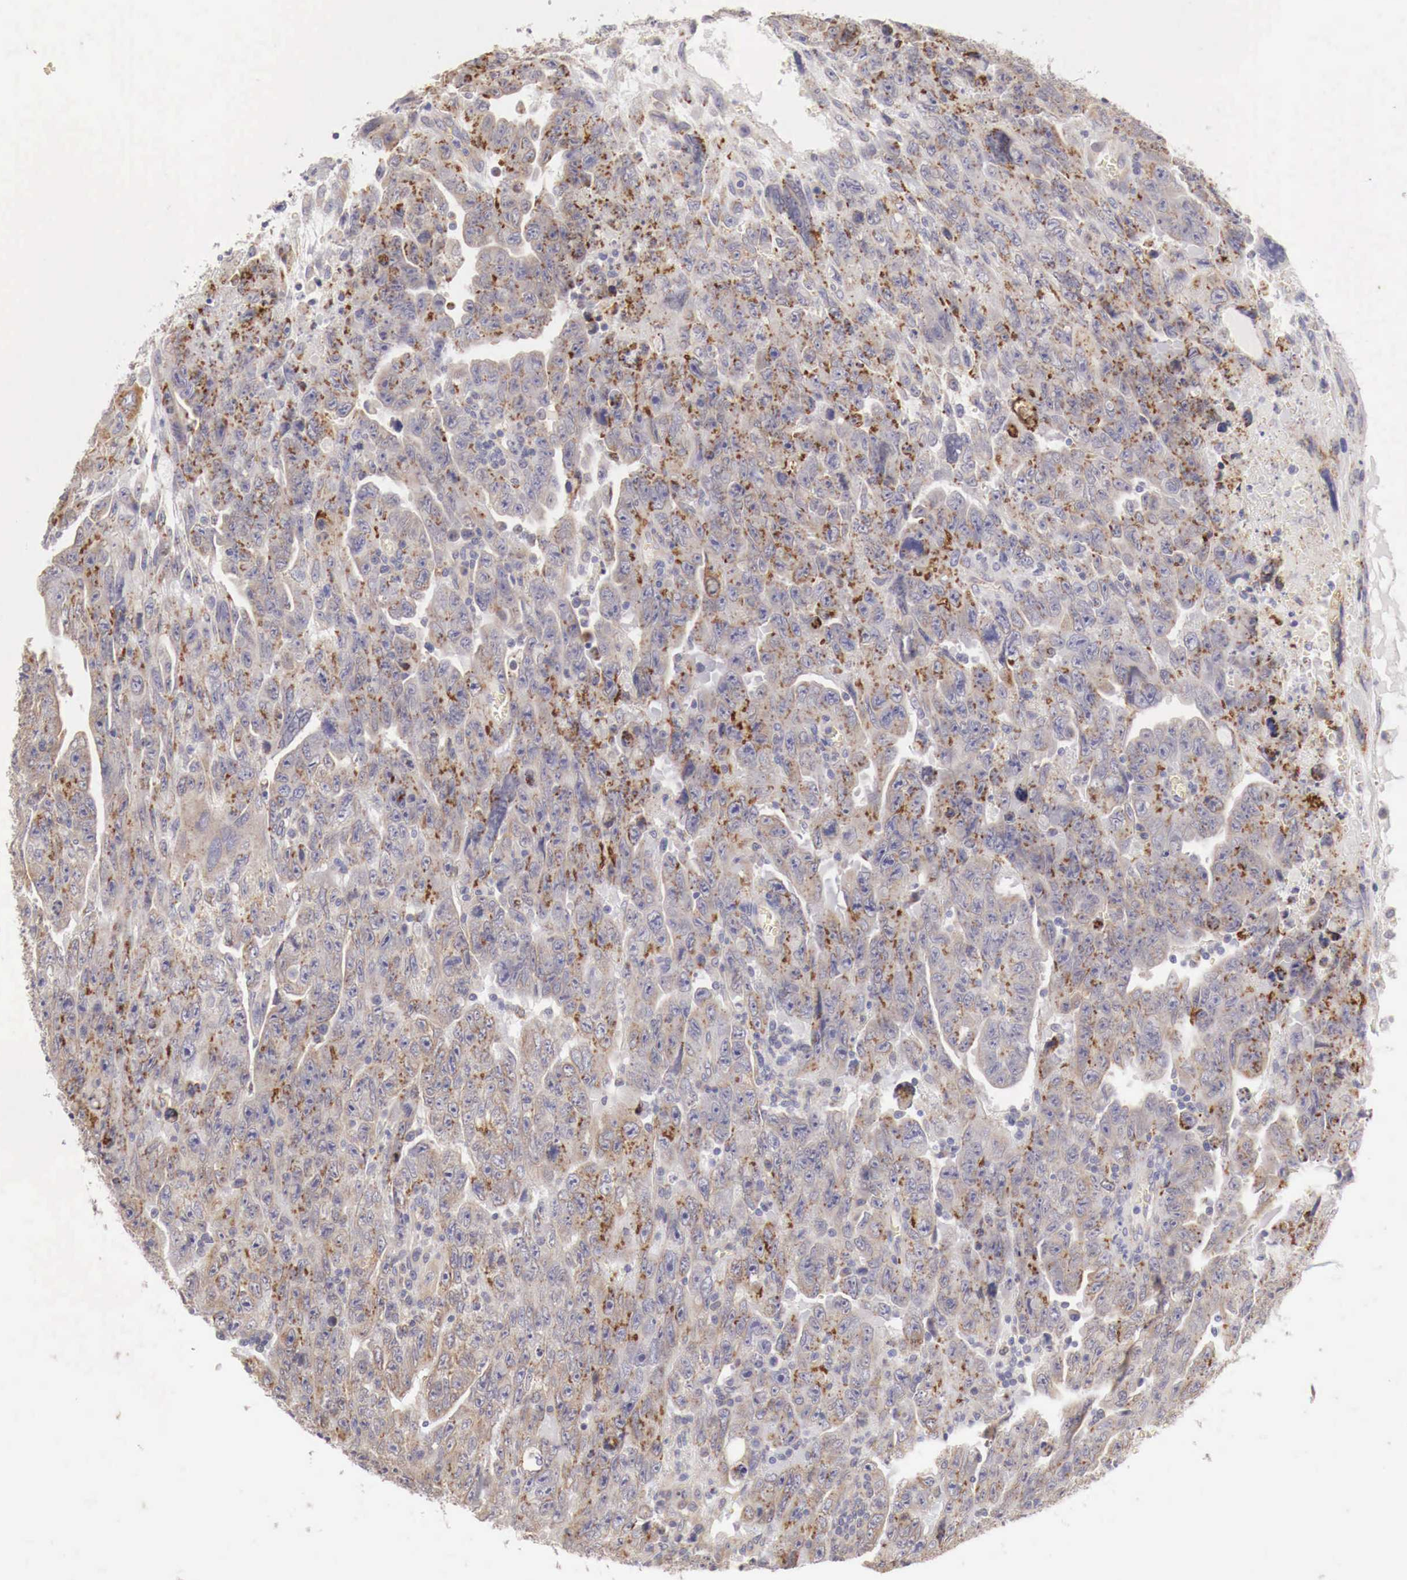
{"staining": {"intensity": "moderate", "quantity": "25%-75%", "location": "cytoplasmic/membranous"}, "tissue": "testis cancer", "cell_type": "Tumor cells", "image_type": "cancer", "snomed": [{"axis": "morphology", "description": "Carcinoma, Embryonal, NOS"}, {"axis": "topography", "description": "Testis"}], "caption": "Approximately 25%-75% of tumor cells in human testis embryonal carcinoma demonstrate moderate cytoplasmic/membranous protein positivity as visualized by brown immunohistochemical staining.", "gene": "NSDHL", "patient": {"sex": "male", "age": 28}}